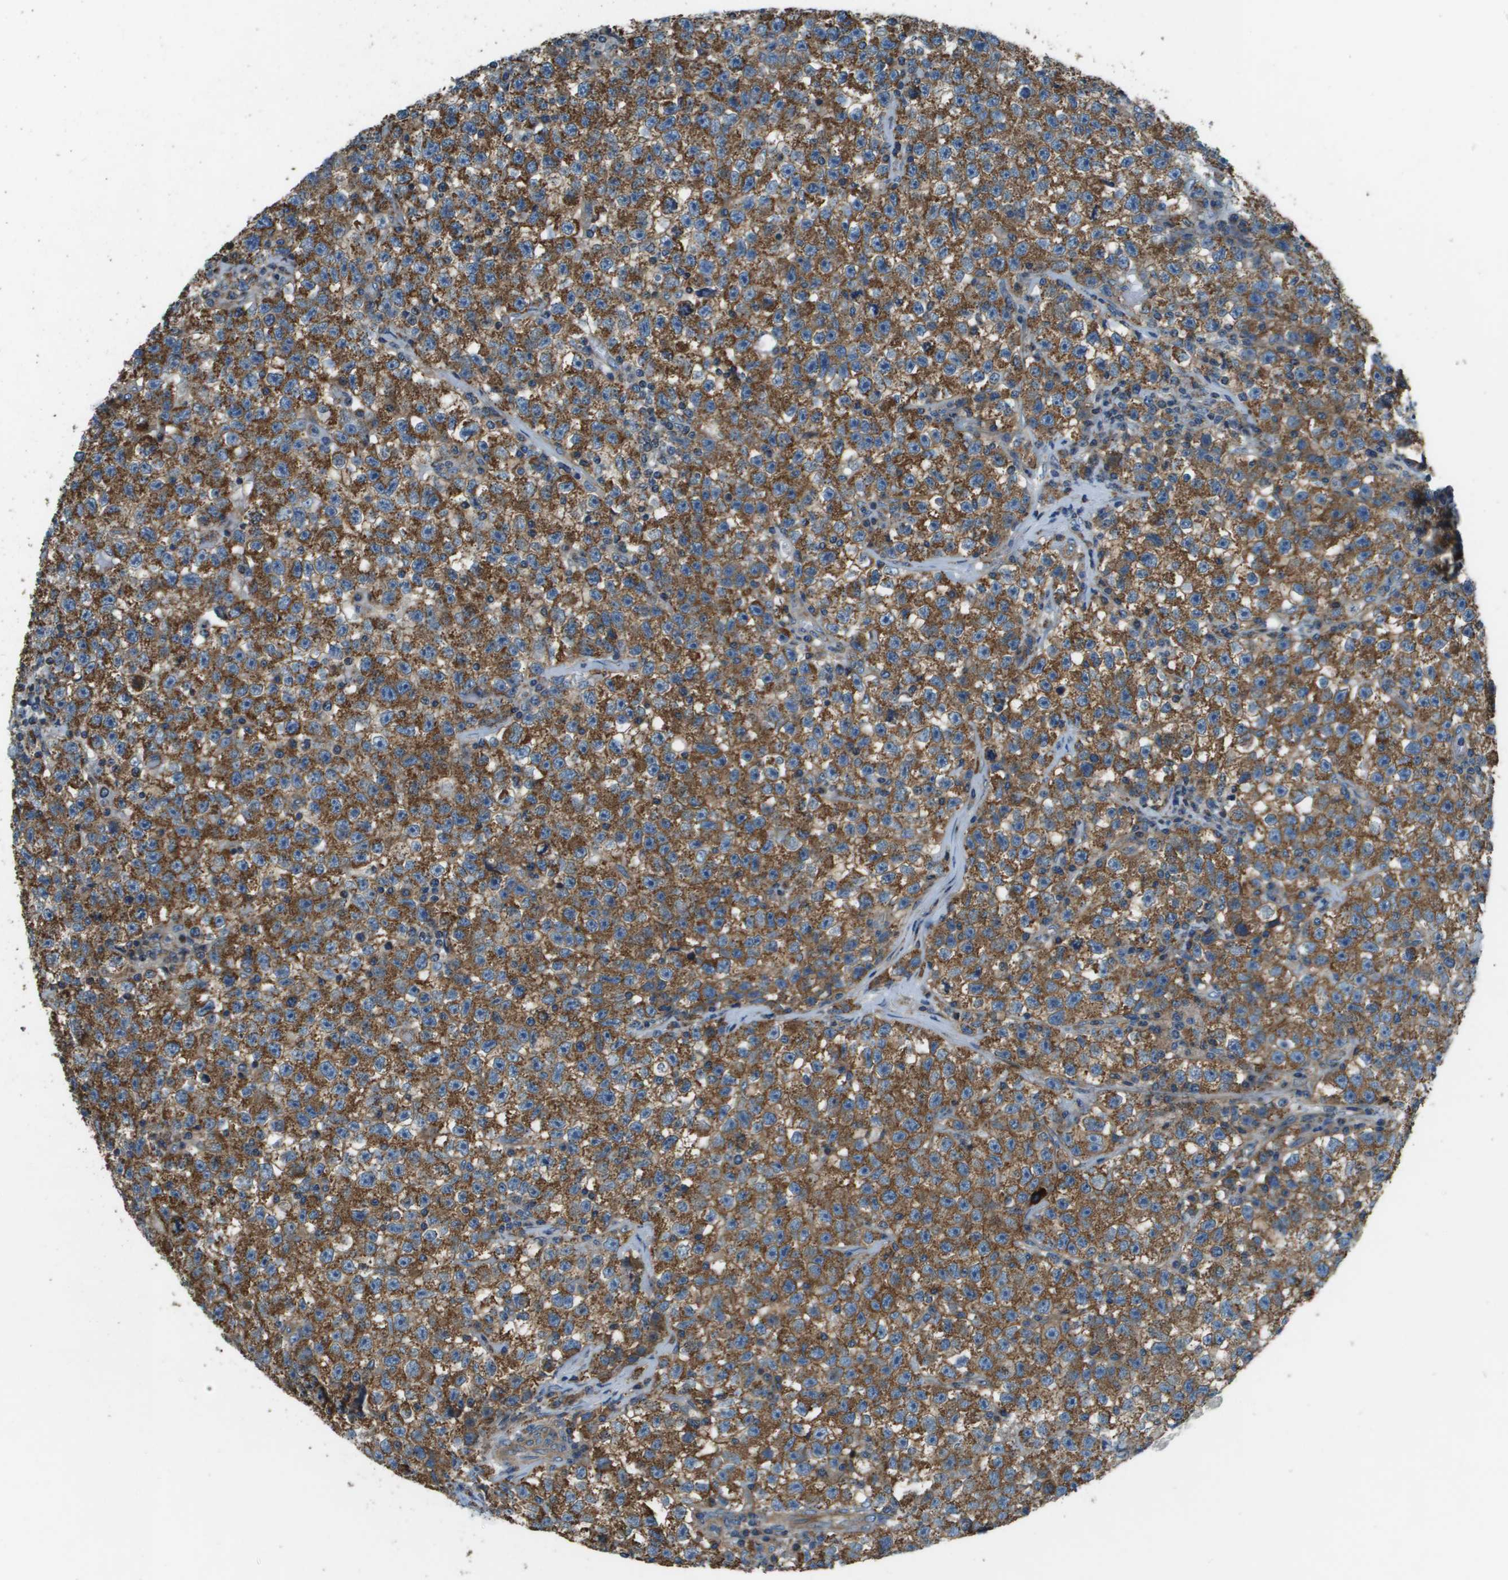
{"staining": {"intensity": "strong", "quantity": ">75%", "location": "cytoplasmic/membranous"}, "tissue": "testis cancer", "cell_type": "Tumor cells", "image_type": "cancer", "snomed": [{"axis": "morphology", "description": "Seminoma, NOS"}, {"axis": "topography", "description": "Testis"}], "caption": "Human testis cancer (seminoma) stained with a protein marker exhibits strong staining in tumor cells.", "gene": "TMEM51", "patient": {"sex": "male", "age": 22}}